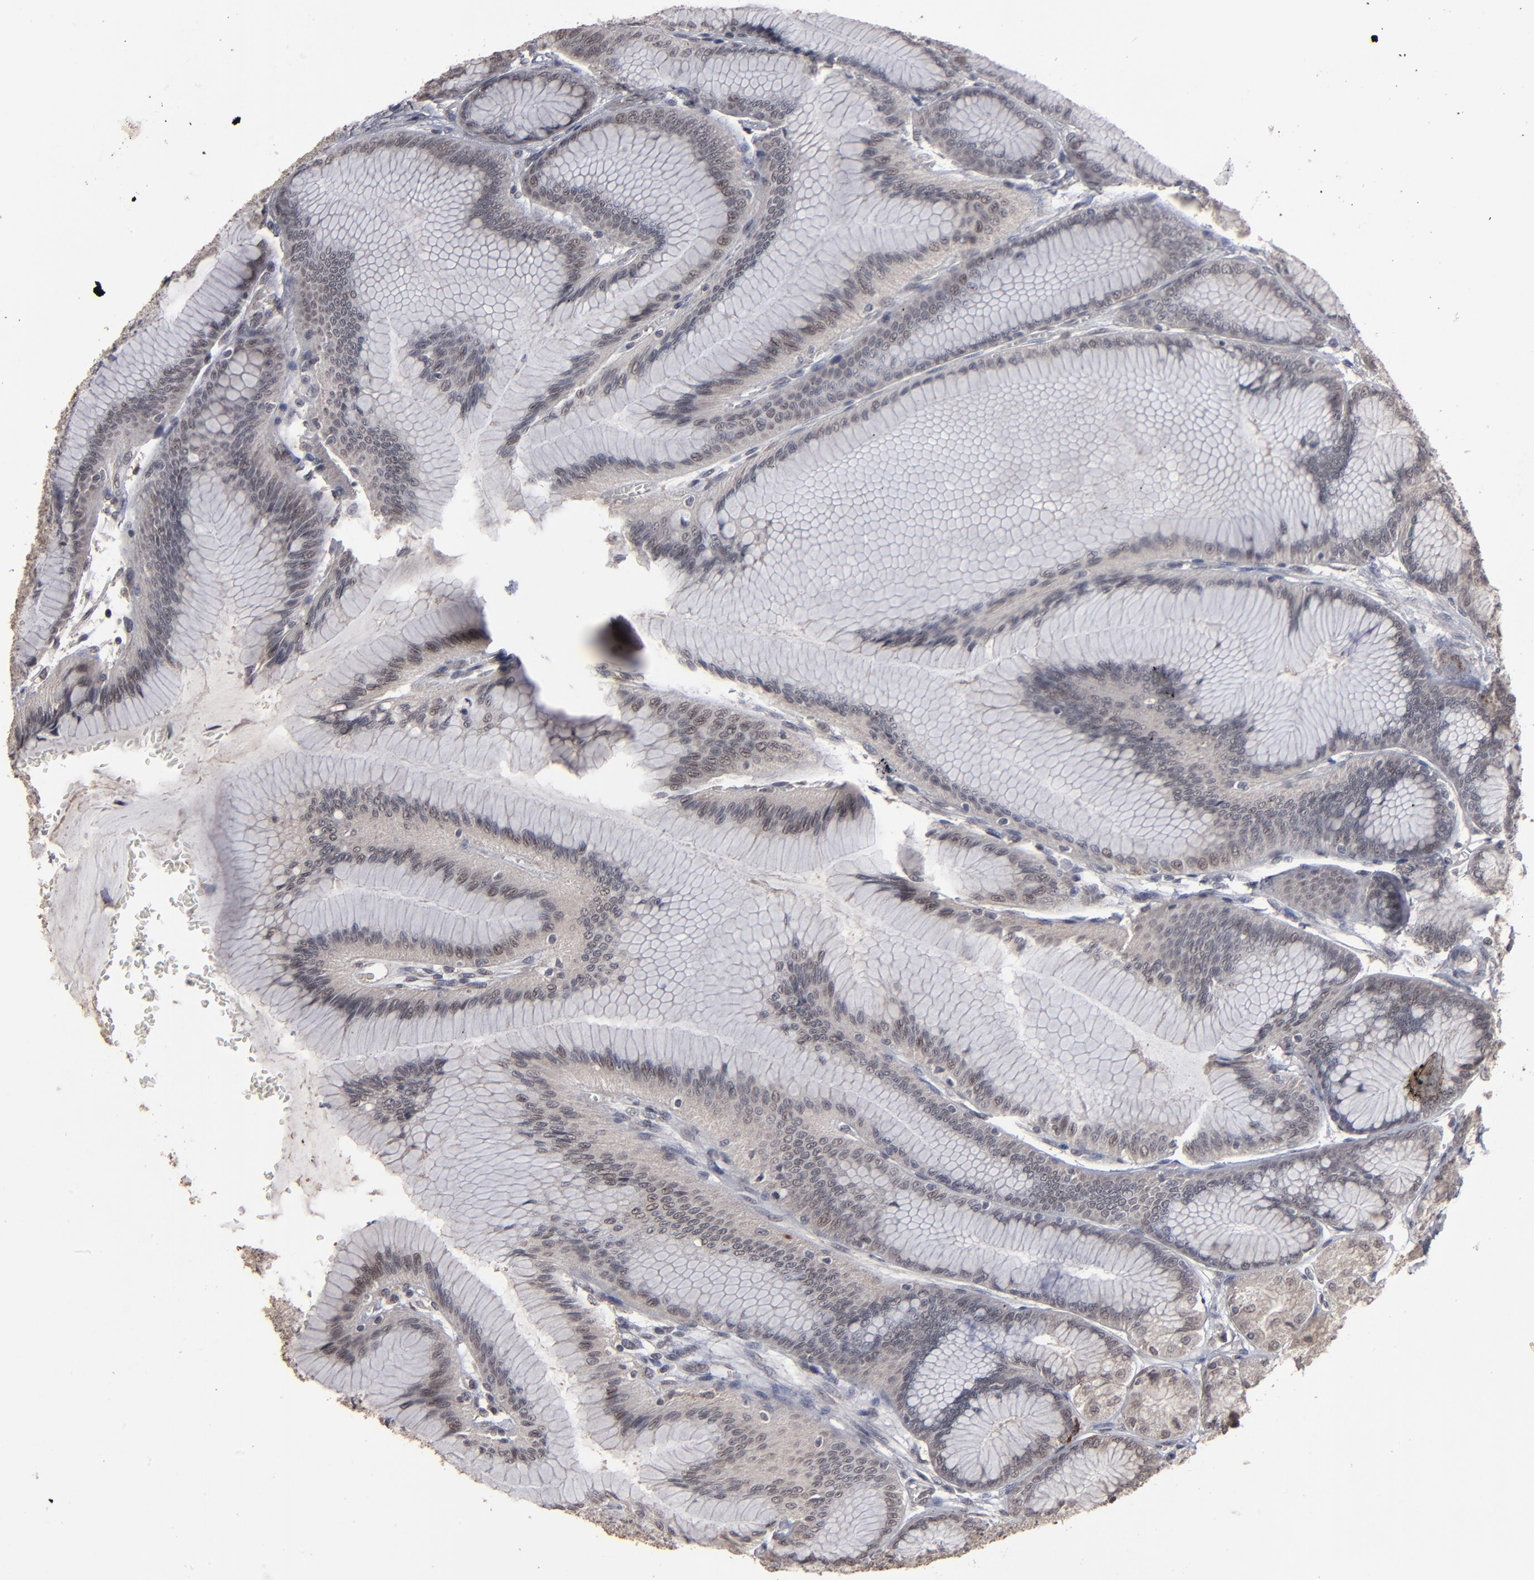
{"staining": {"intensity": "weak", "quantity": ">75%", "location": "cytoplasmic/membranous"}, "tissue": "stomach", "cell_type": "Glandular cells", "image_type": "normal", "snomed": [{"axis": "morphology", "description": "Normal tissue, NOS"}, {"axis": "morphology", "description": "Adenocarcinoma, NOS"}, {"axis": "topography", "description": "Stomach"}, {"axis": "topography", "description": "Stomach, lower"}], "caption": "A high-resolution image shows immunohistochemistry (IHC) staining of benign stomach, which demonstrates weak cytoplasmic/membranous staining in approximately >75% of glandular cells. (DAB IHC with brightfield microscopy, high magnification).", "gene": "SLC22A17", "patient": {"sex": "female", "age": 65}}